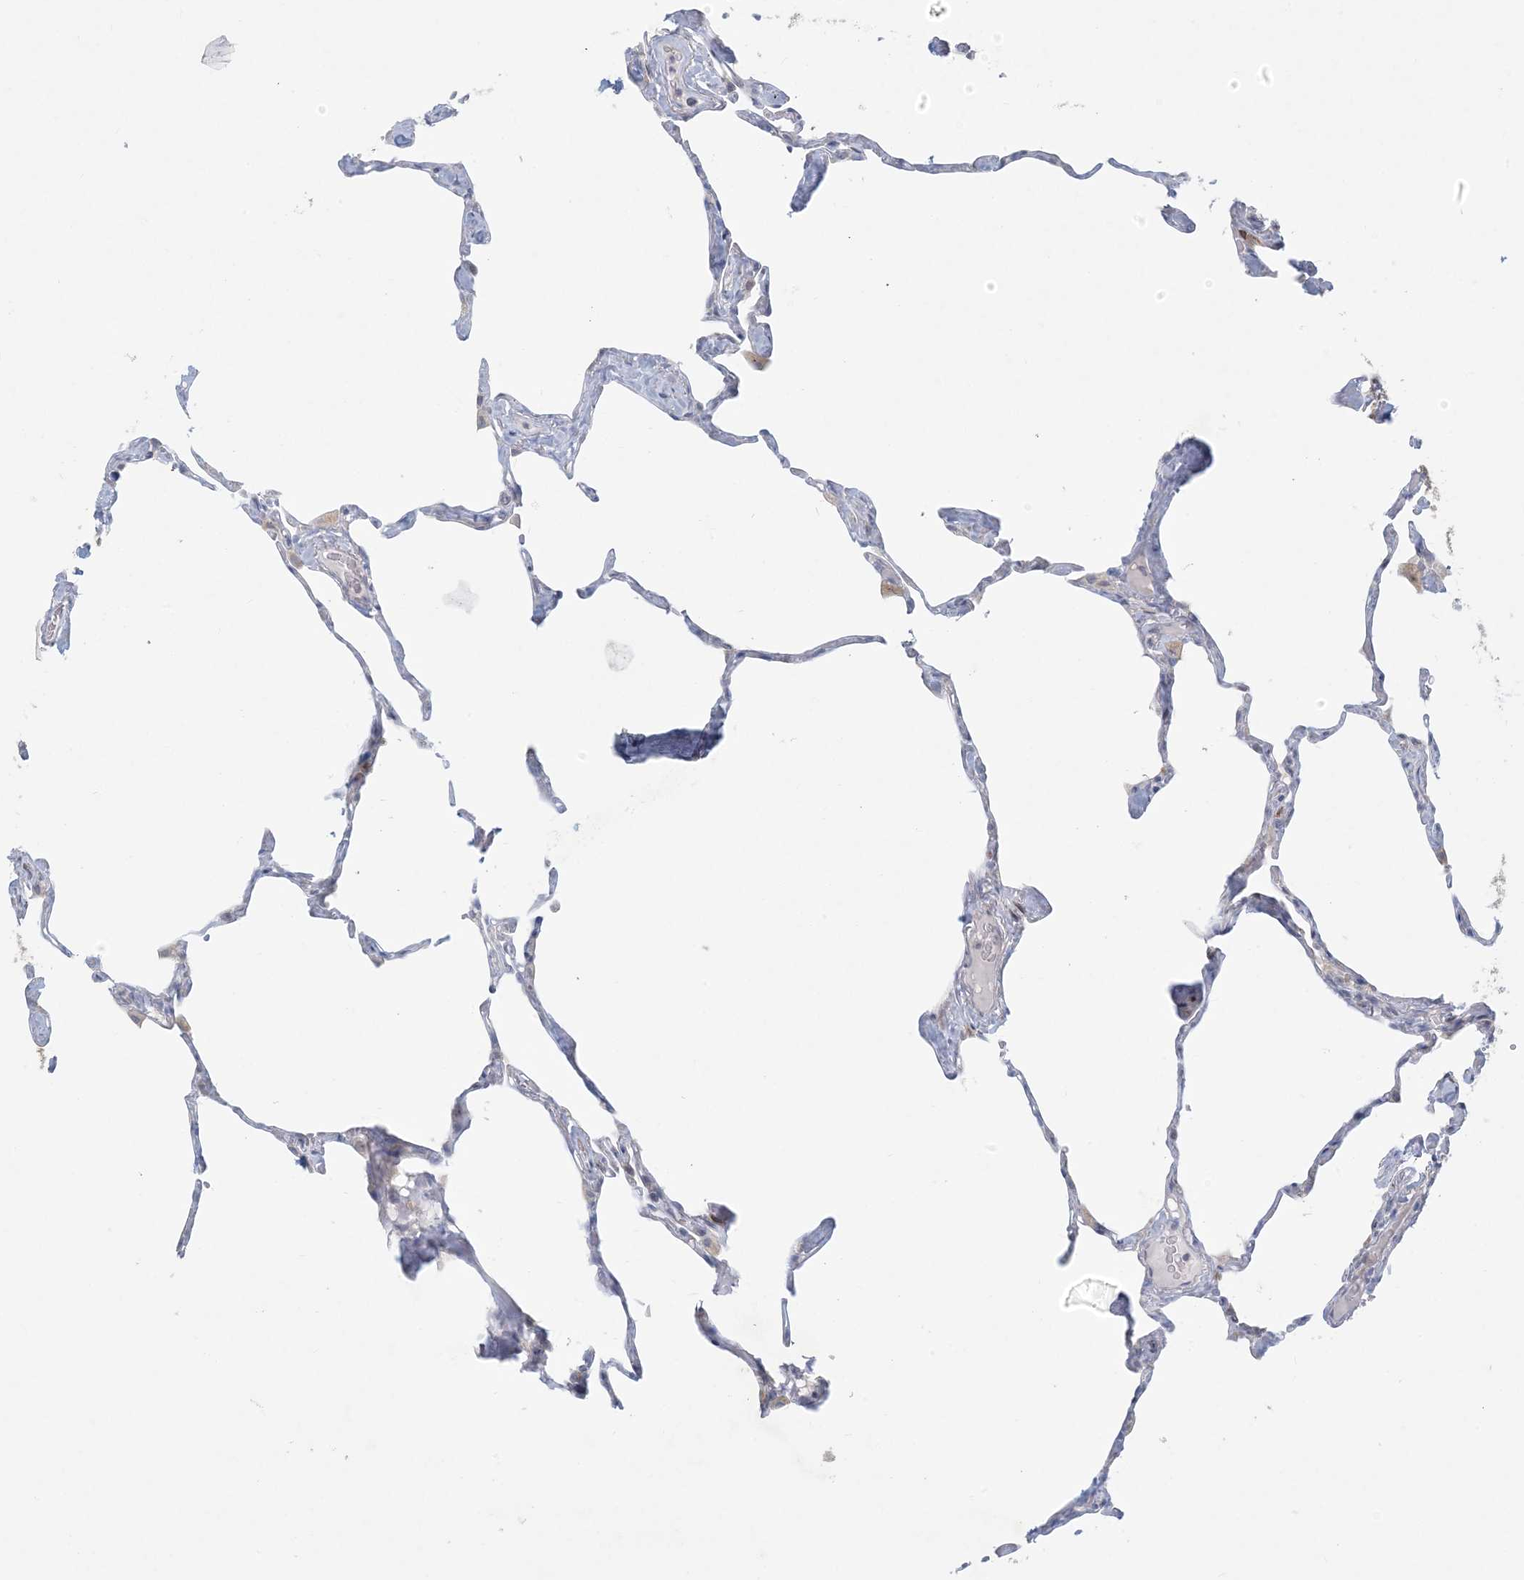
{"staining": {"intensity": "negative", "quantity": "none", "location": "none"}, "tissue": "lung", "cell_type": "Alveolar cells", "image_type": "normal", "snomed": [{"axis": "morphology", "description": "Normal tissue, NOS"}, {"axis": "topography", "description": "Lung"}], "caption": "IHC of normal human lung displays no positivity in alveolar cells. The staining was performed using DAB to visualize the protein expression in brown, while the nuclei were stained in blue with hematoxylin (Magnification: 20x).", "gene": "ZNF385D", "patient": {"sex": "male", "age": 65}}